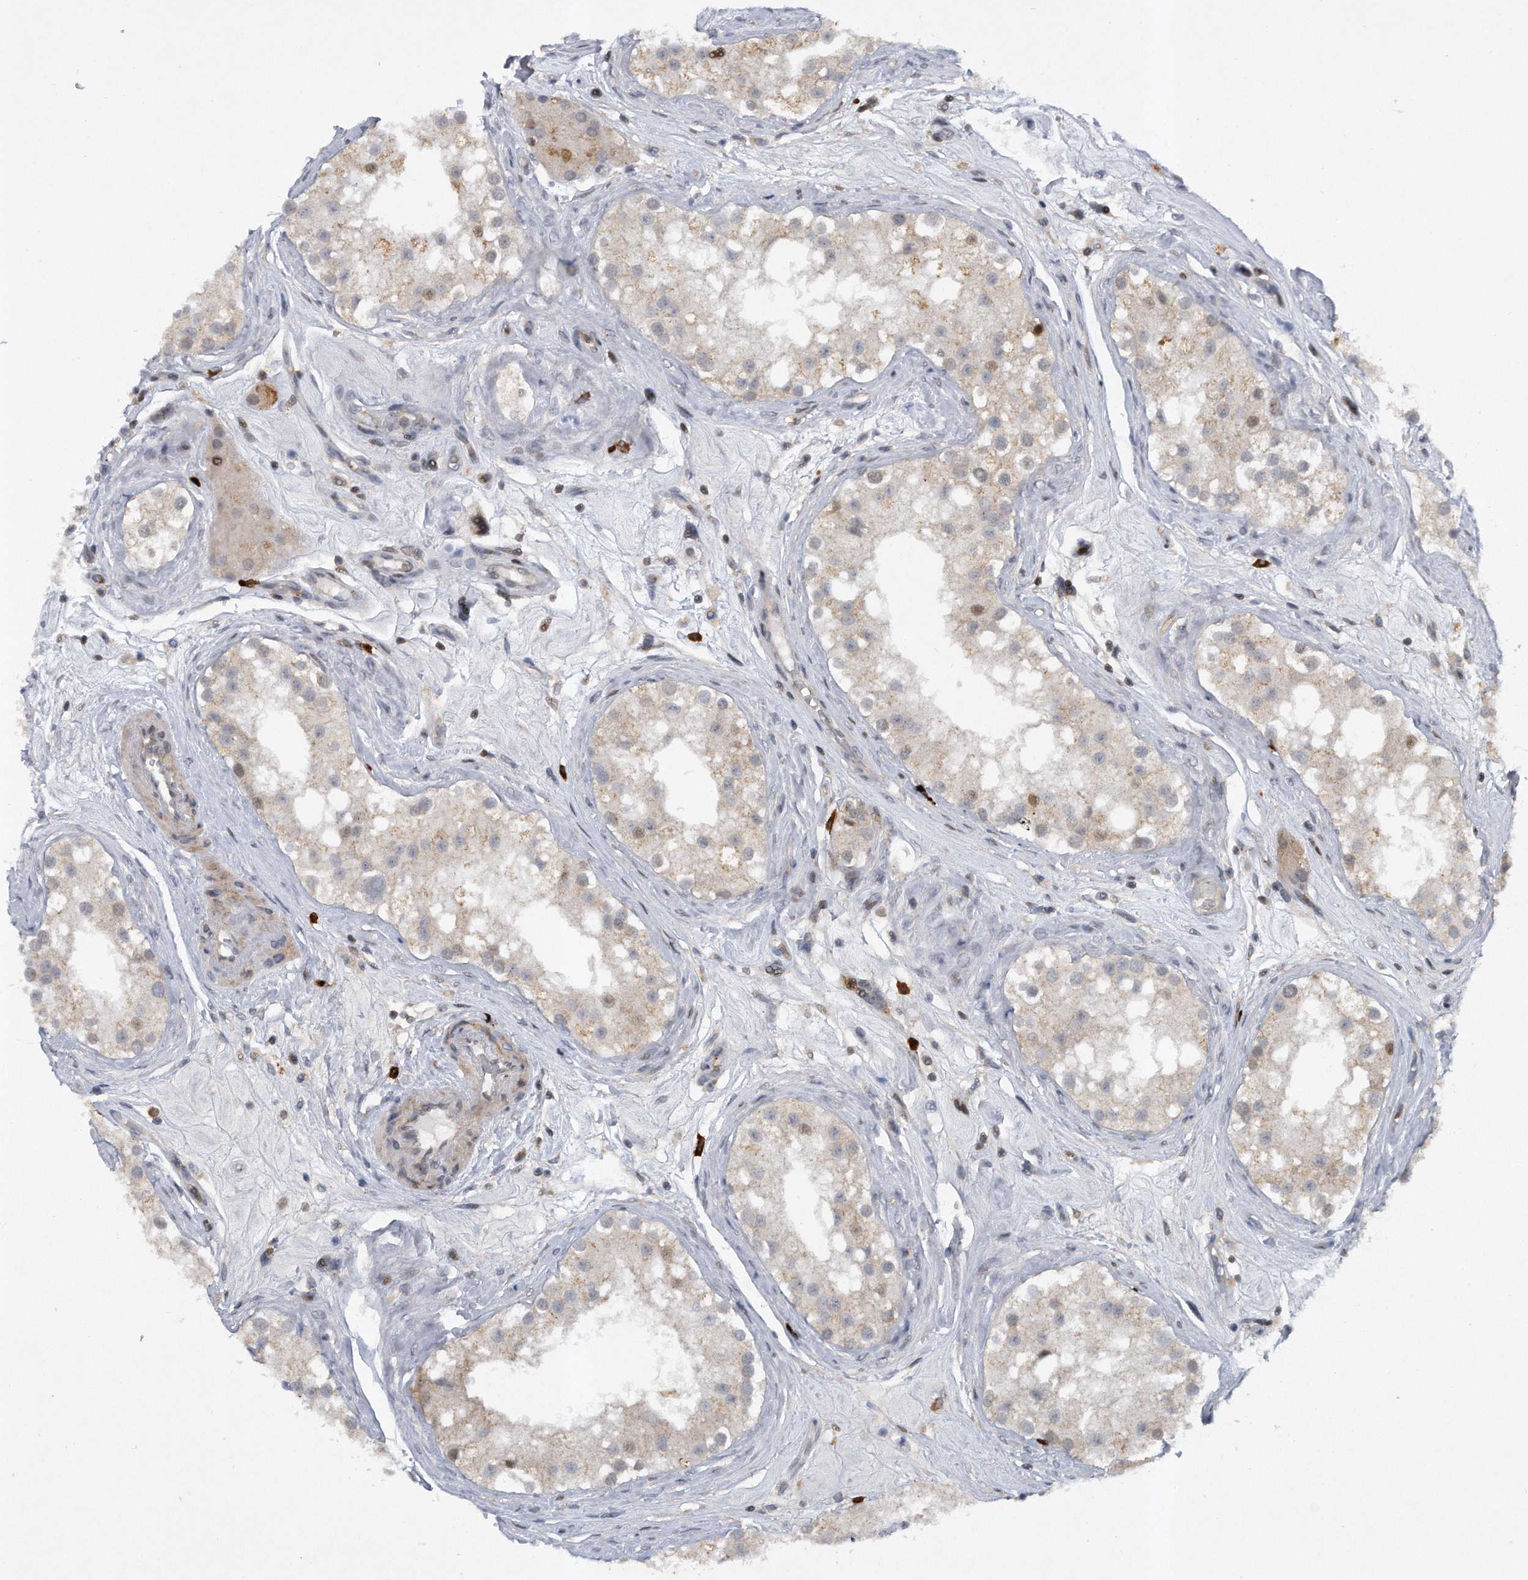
{"staining": {"intensity": "moderate", "quantity": "<25%", "location": "nuclear"}, "tissue": "testis", "cell_type": "Cells in seminiferous ducts", "image_type": "normal", "snomed": [{"axis": "morphology", "description": "Normal tissue, NOS"}, {"axis": "topography", "description": "Testis"}], "caption": "Protein expression by immunohistochemistry displays moderate nuclear staining in about <25% of cells in seminiferous ducts in normal testis.", "gene": "PGBD2", "patient": {"sex": "male", "age": 84}}